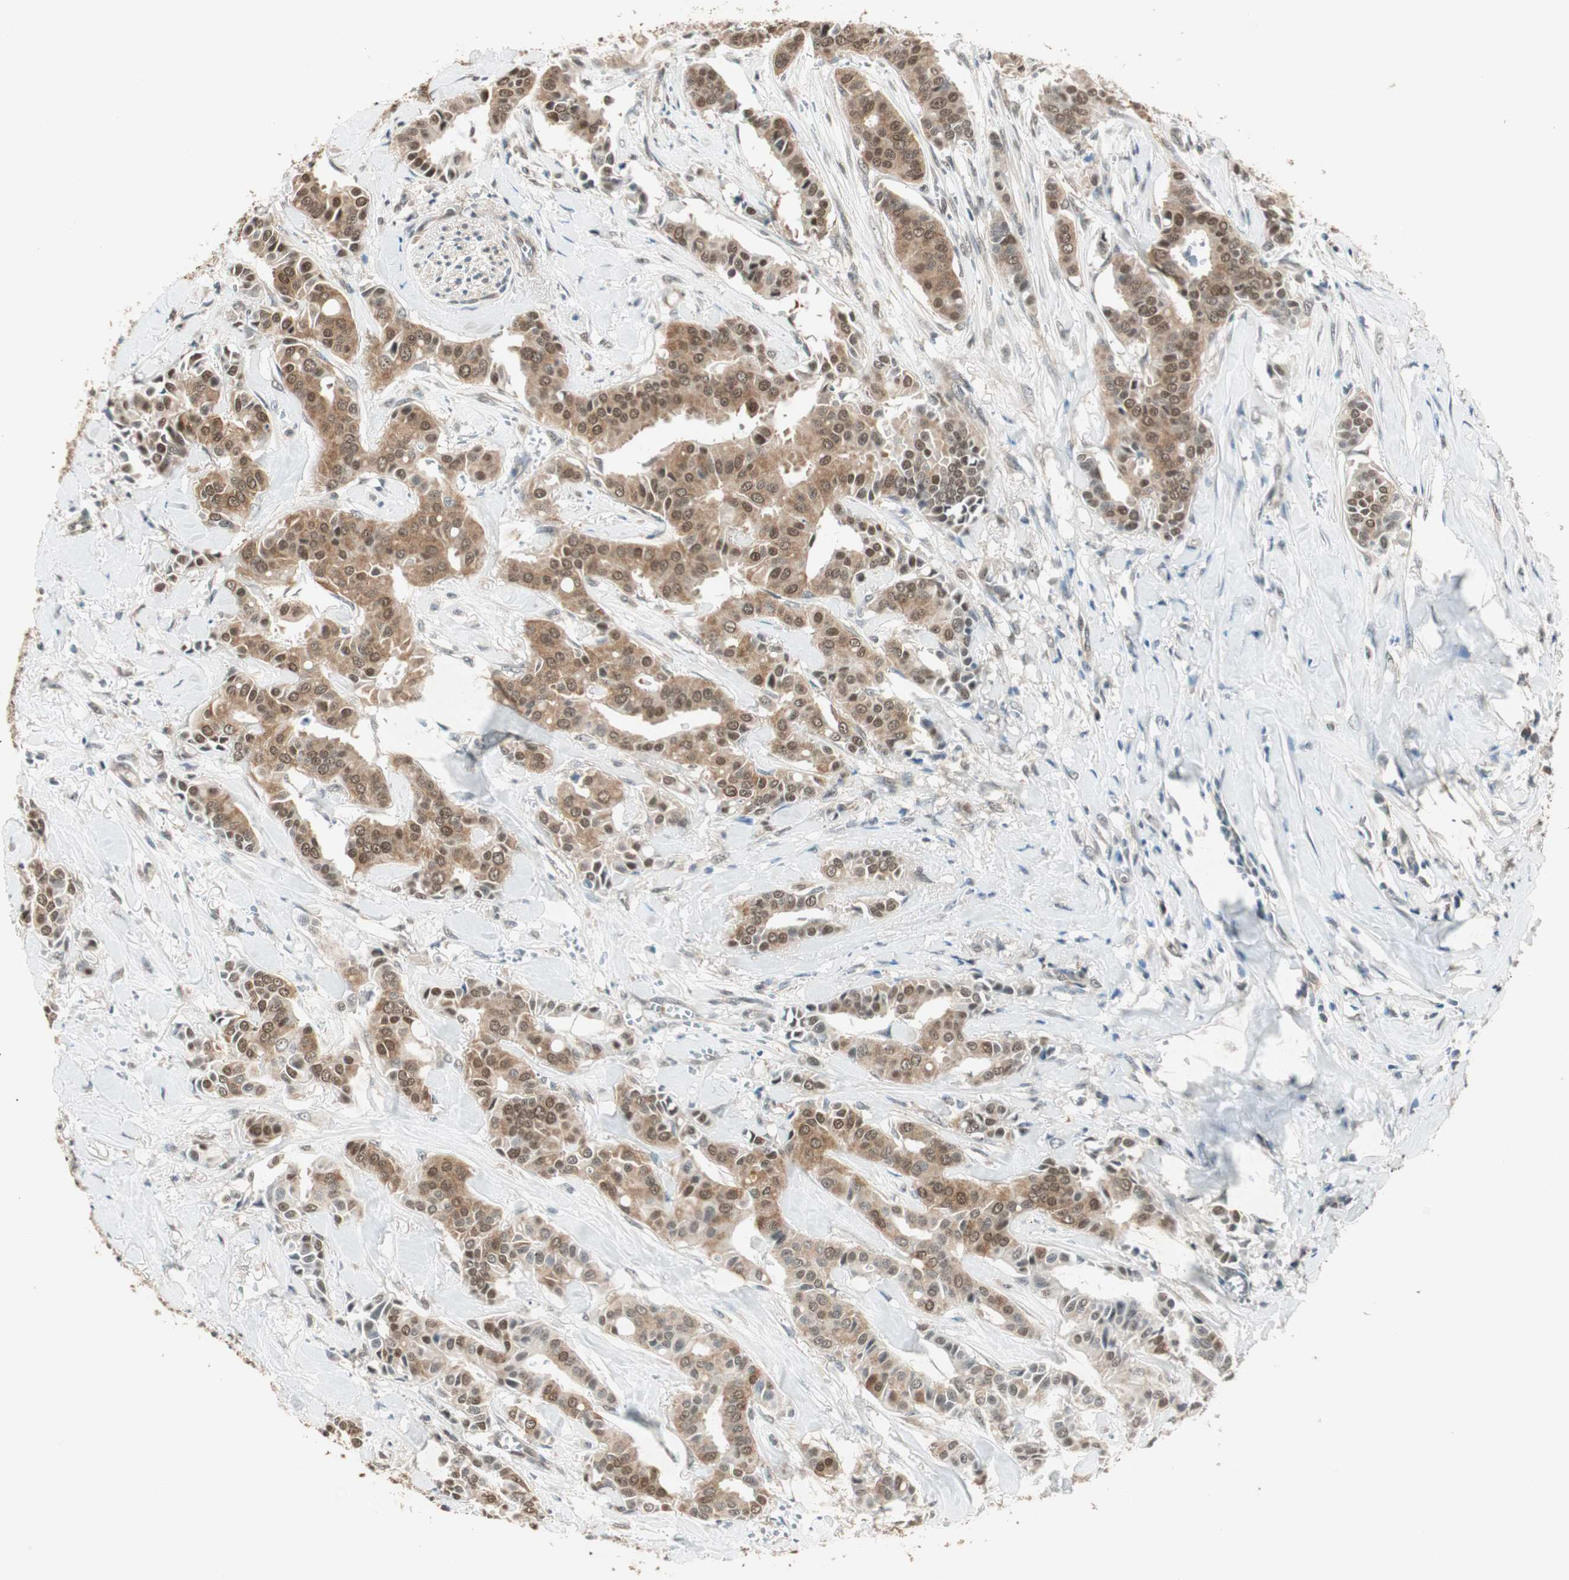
{"staining": {"intensity": "moderate", "quantity": "25%-75%", "location": "cytoplasmic/membranous,nuclear"}, "tissue": "head and neck cancer", "cell_type": "Tumor cells", "image_type": "cancer", "snomed": [{"axis": "morphology", "description": "Adenocarcinoma, NOS"}, {"axis": "topography", "description": "Salivary gland"}, {"axis": "topography", "description": "Head-Neck"}], "caption": "Moderate cytoplasmic/membranous and nuclear protein positivity is appreciated in about 25%-75% of tumor cells in head and neck cancer.", "gene": "USP5", "patient": {"sex": "female", "age": 59}}